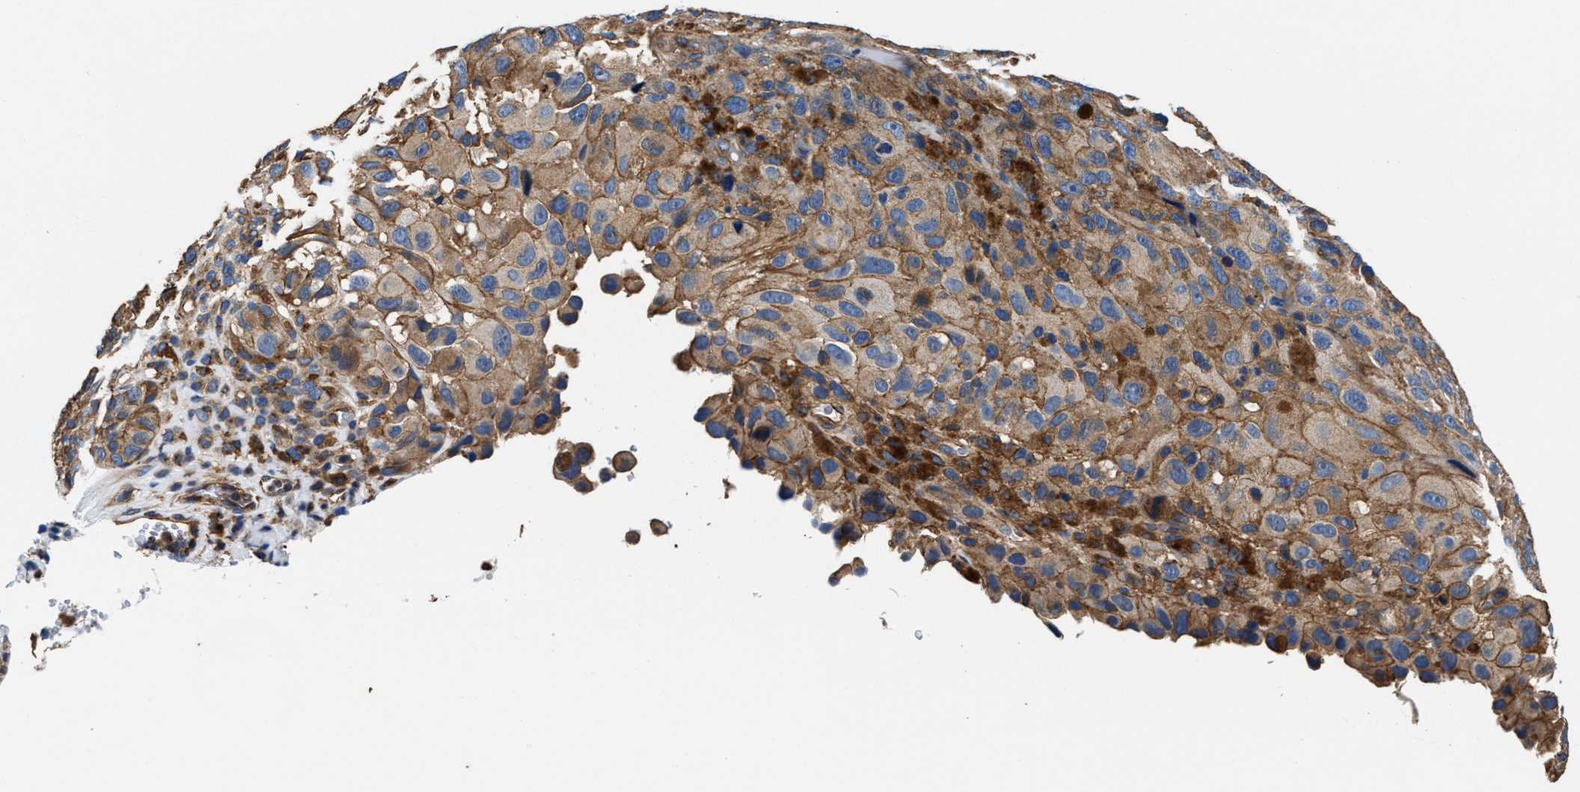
{"staining": {"intensity": "weak", "quantity": "<25%", "location": "cytoplasmic/membranous"}, "tissue": "melanoma", "cell_type": "Tumor cells", "image_type": "cancer", "snomed": [{"axis": "morphology", "description": "Malignant melanoma, NOS"}, {"axis": "topography", "description": "Skin"}], "caption": "IHC photomicrograph of neoplastic tissue: human melanoma stained with DAB shows no significant protein positivity in tumor cells. (Stains: DAB IHC with hematoxylin counter stain, Microscopy: brightfield microscopy at high magnification).", "gene": "PPP1R9B", "patient": {"sex": "female", "age": 73}}